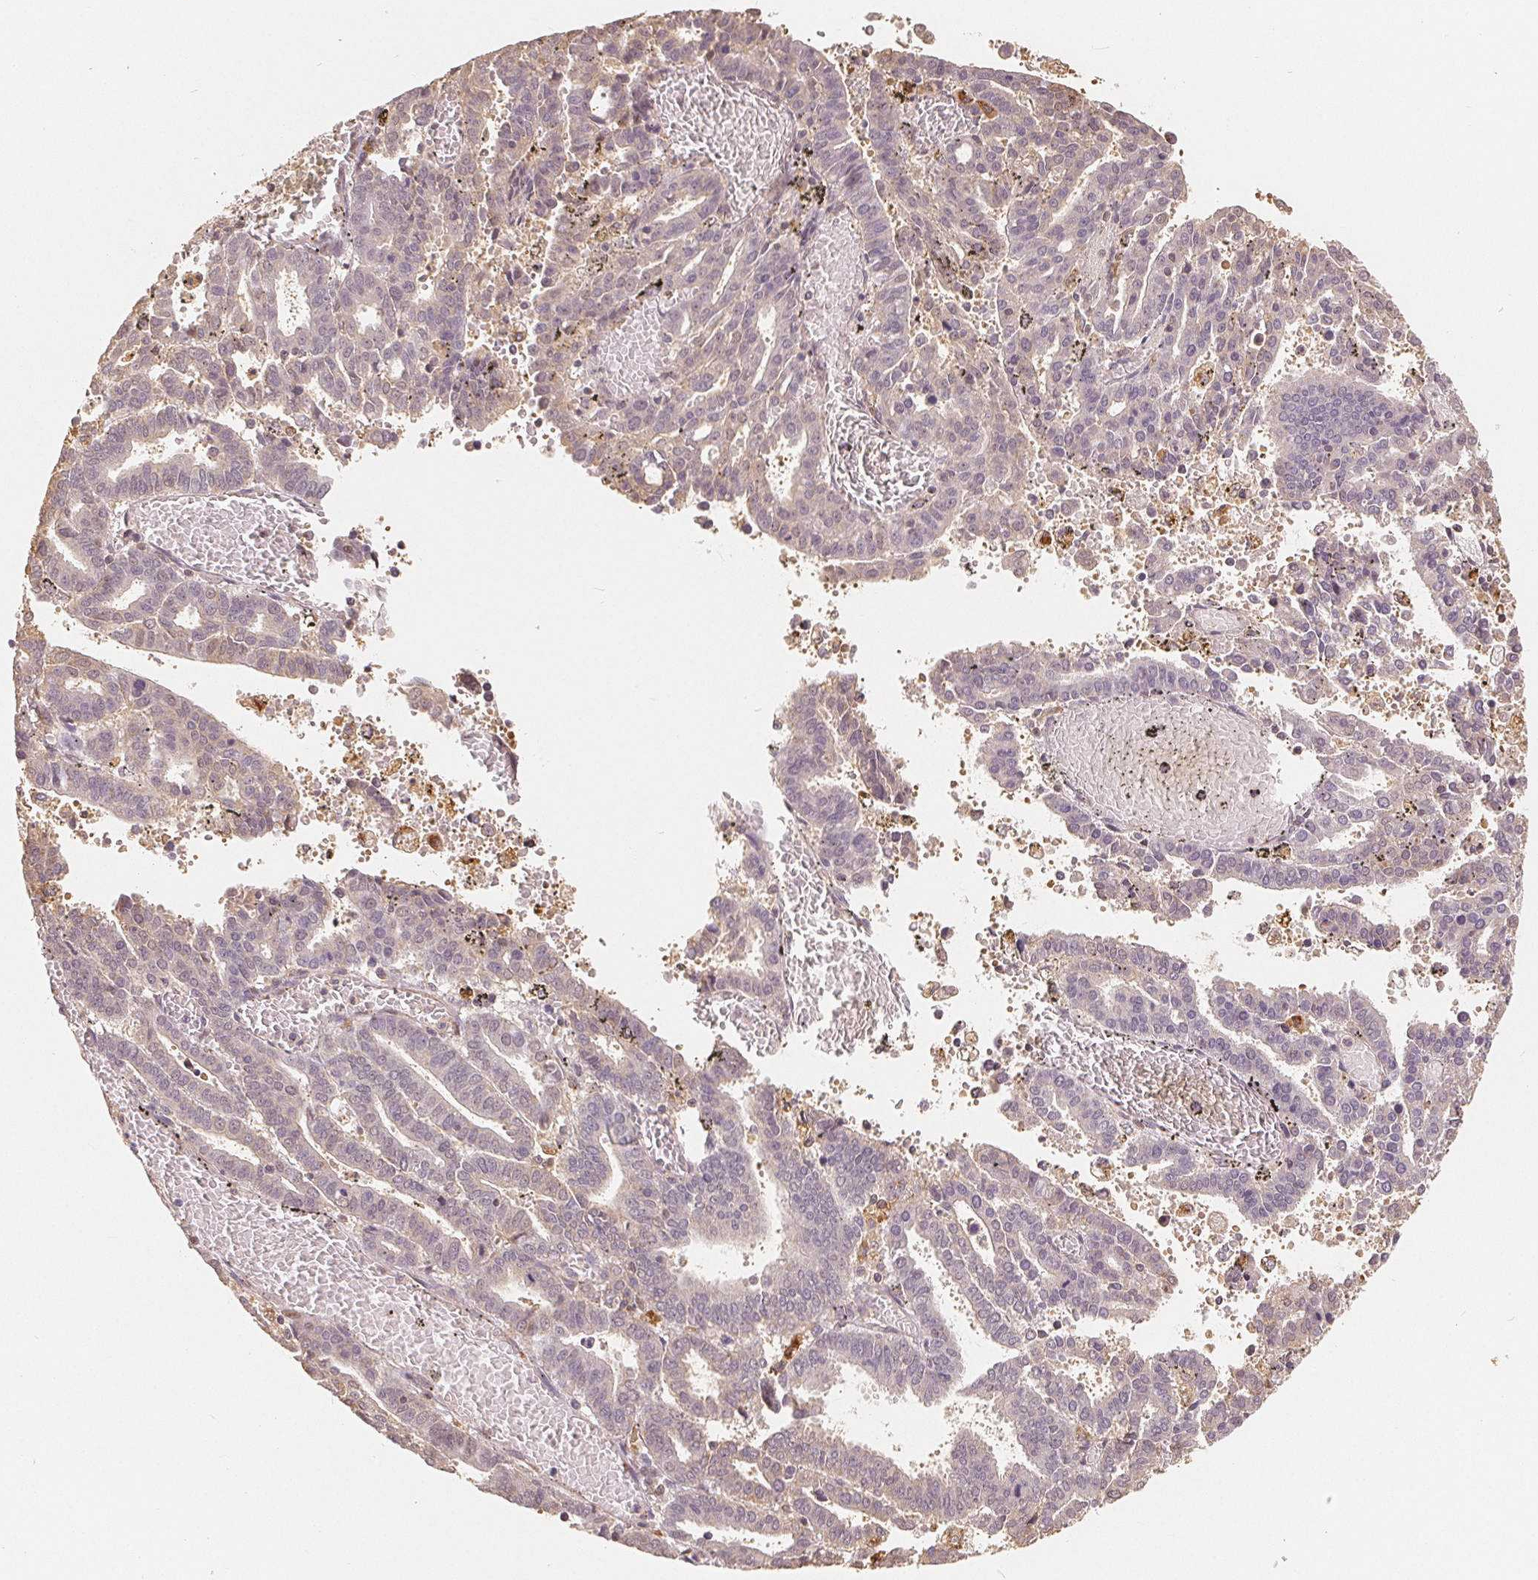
{"staining": {"intensity": "weak", "quantity": "<25%", "location": "cytoplasmic/membranous"}, "tissue": "endometrial cancer", "cell_type": "Tumor cells", "image_type": "cancer", "snomed": [{"axis": "morphology", "description": "Adenocarcinoma, NOS"}, {"axis": "topography", "description": "Uterus"}], "caption": "Tumor cells show no significant protein expression in endometrial cancer.", "gene": "GUSB", "patient": {"sex": "female", "age": 83}}